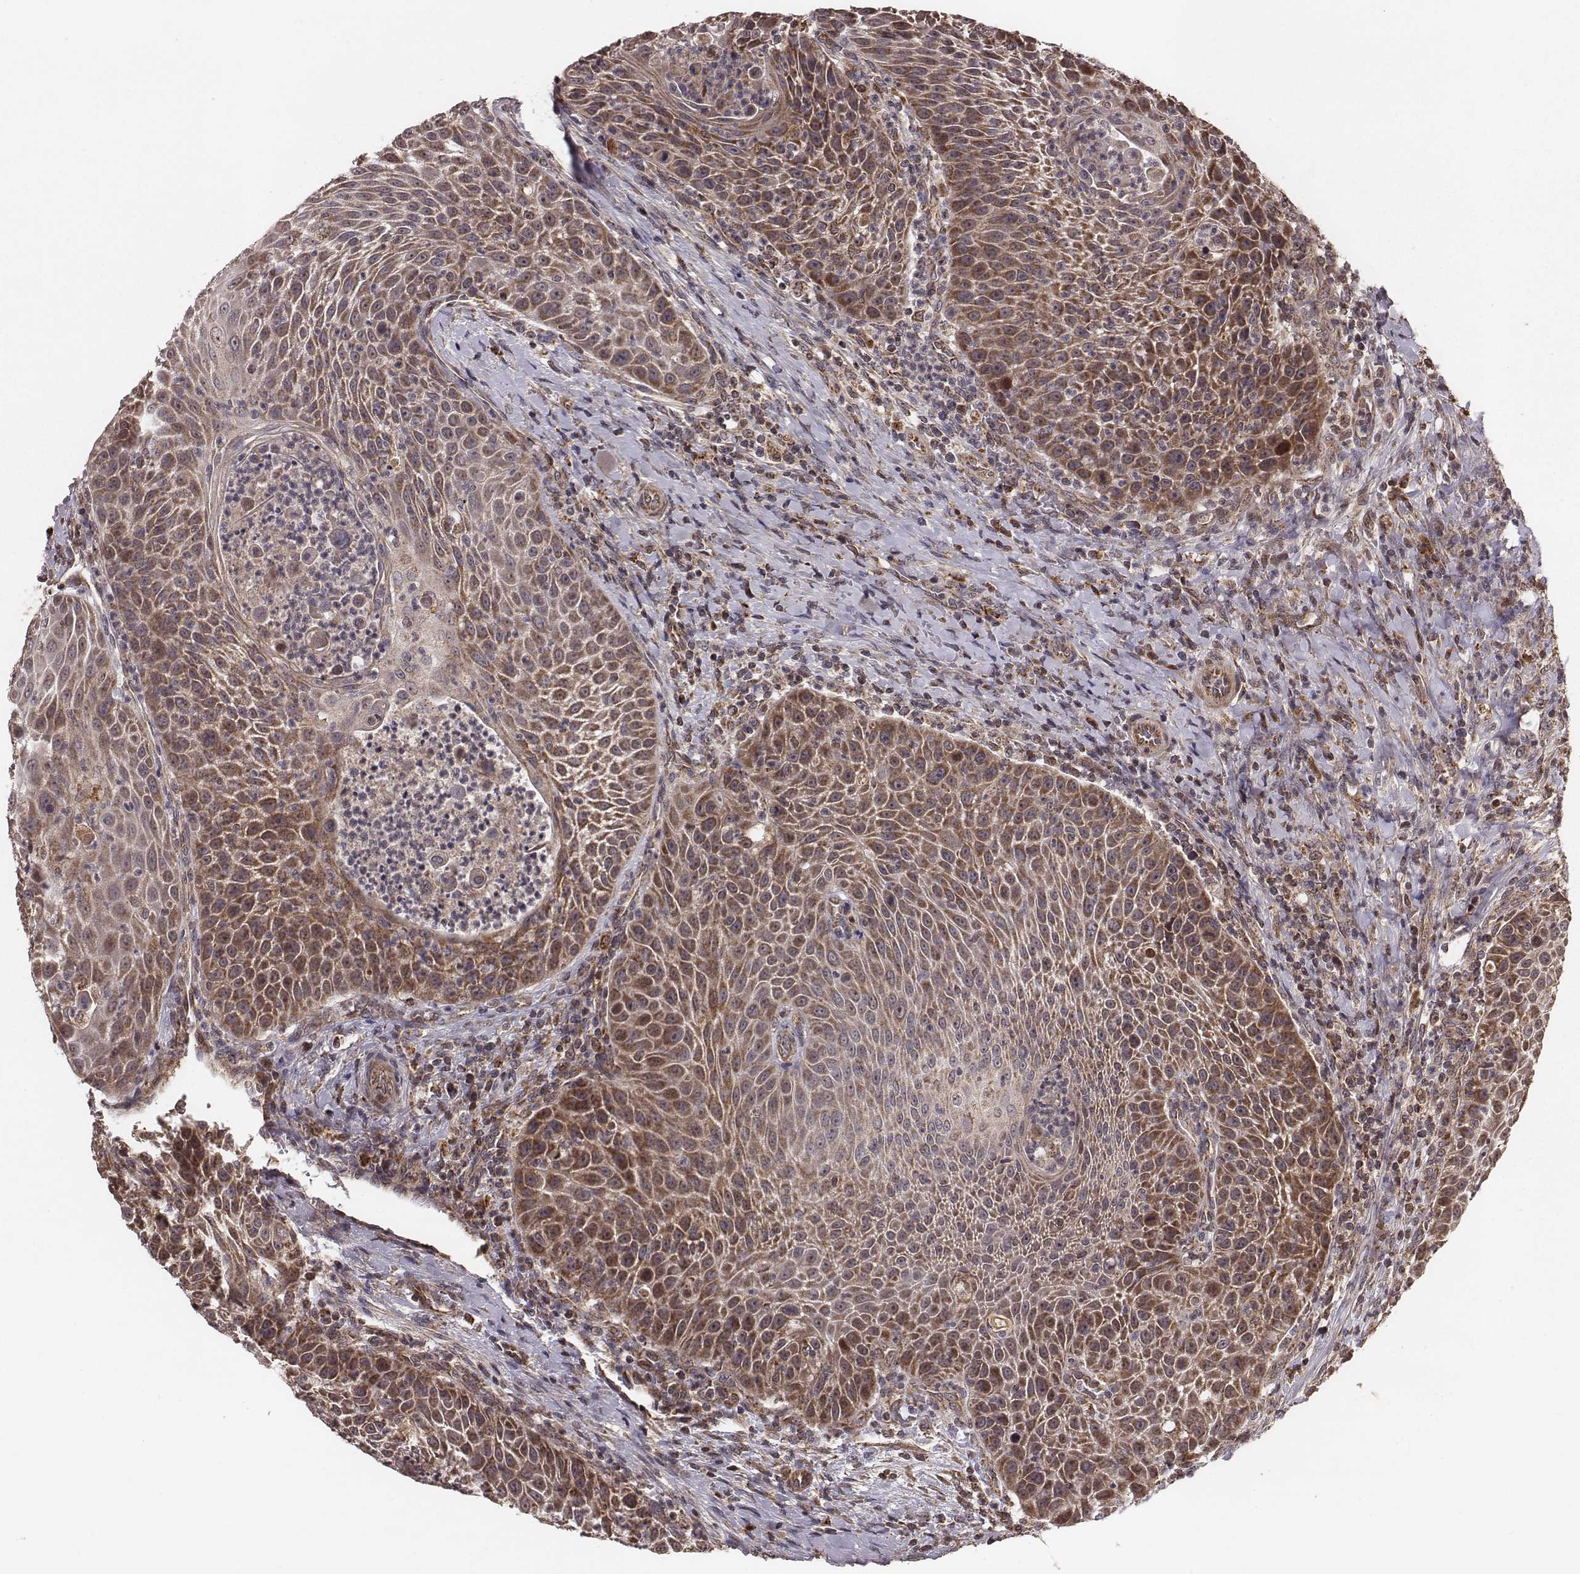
{"staining": {"intensity": "moderate", "quantity": ">75%", "location": "cytoplasmic/membranous"}, "tissue": "head and neck cancer", "cell_type": "Tumor cells", "image_type": "cancer", "snomed": [{"axis": "morphology", "description": "Squamous cell carcinoma, NOS"}, {"axis": "topography", "description": "Head-Neck"}], "caption": "This is a micrograph of IHC staining of head and neck squamous cell carcinoma, which shows moderate staining in the cytoplasmic/membranous of tumor cells.", "gene": "ZDHHC21", "patient": {"sex": "male", "age": 69}}